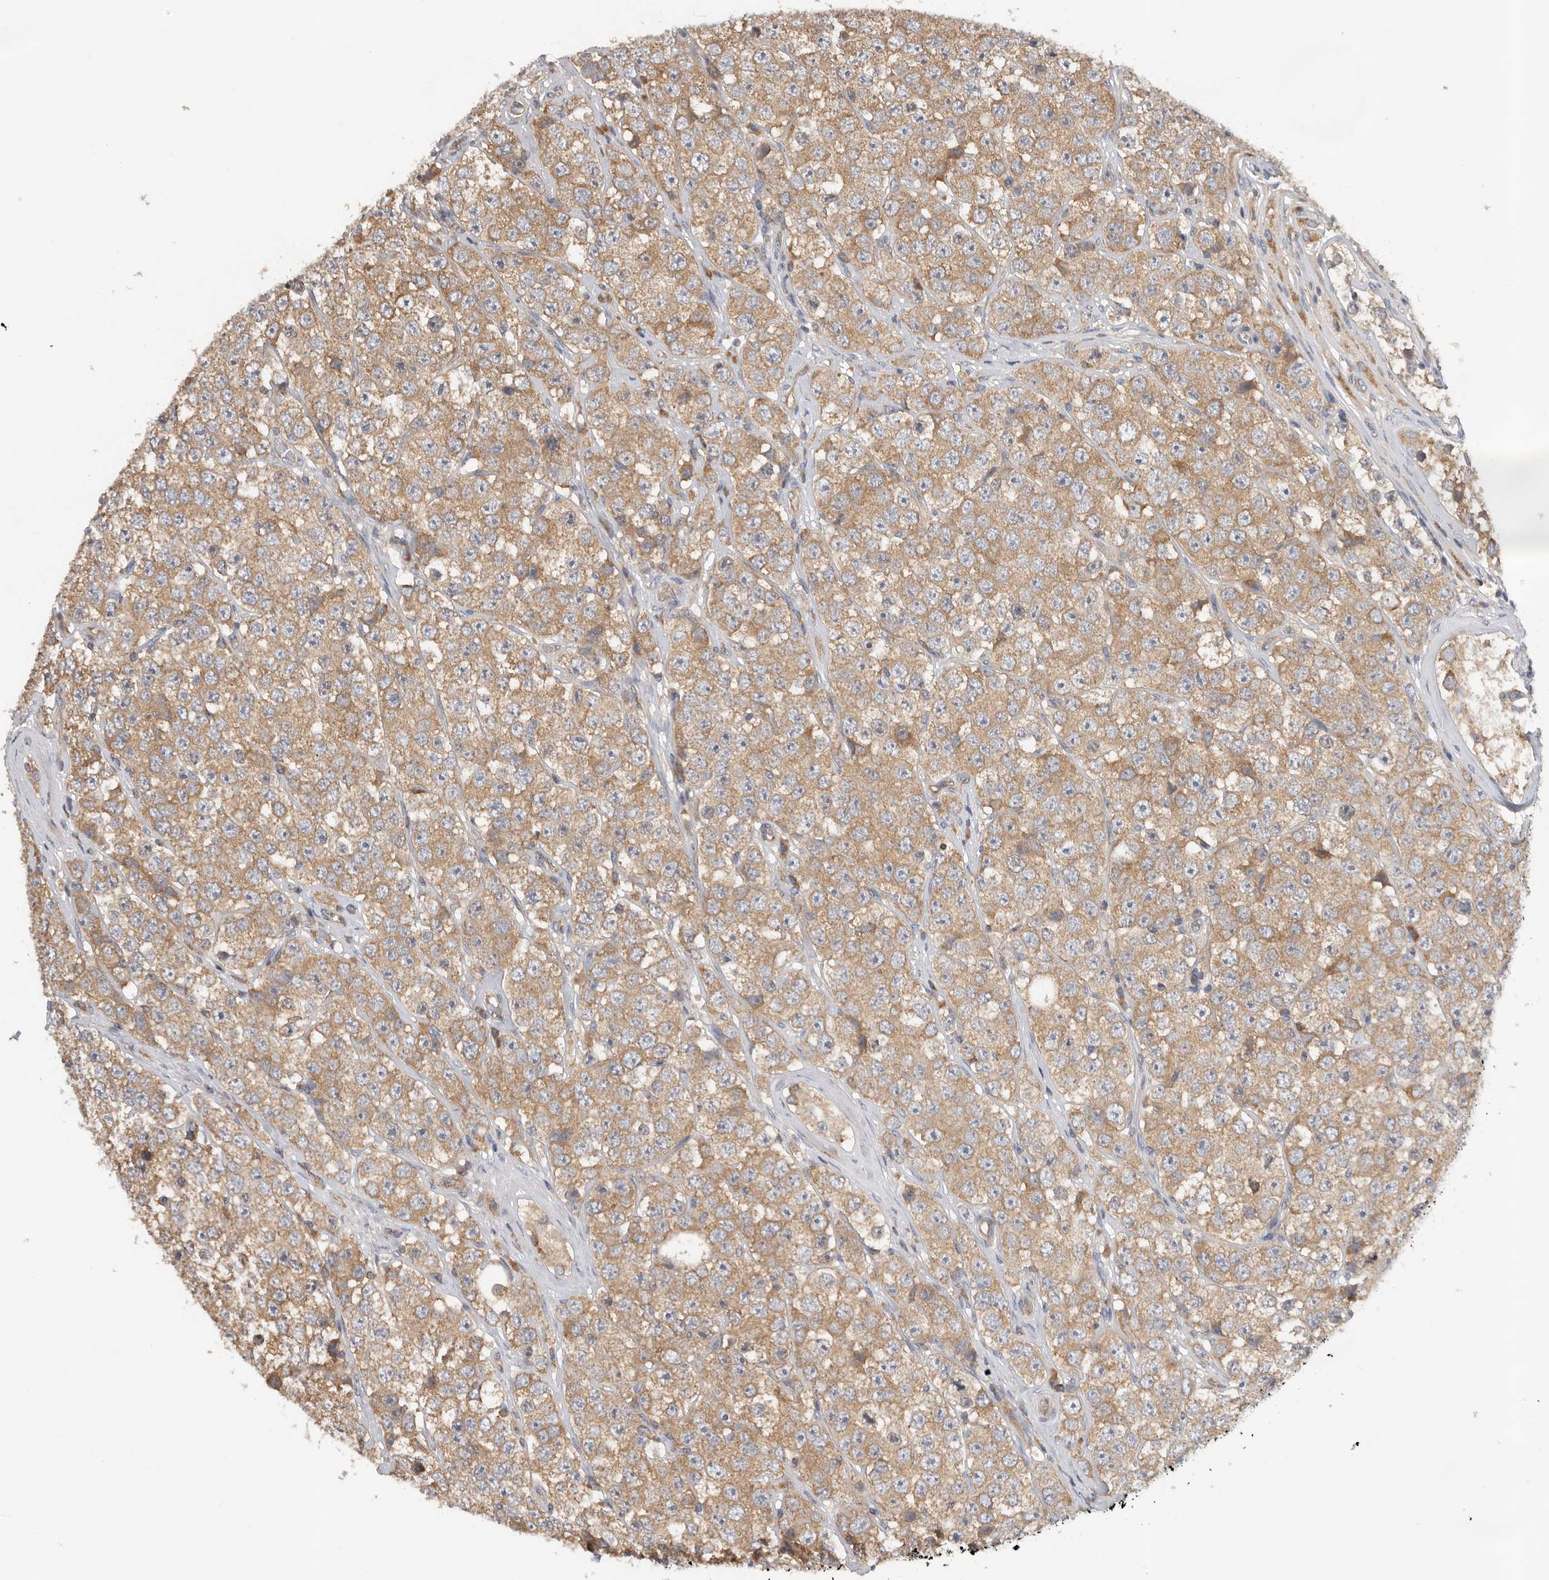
{"staining": {"intensity": "moderate", "quantity": ">75%", "location": "cytoplasmic/membranous"}, "tissue": "testis cancer", "cell_type": "Tumor cells", "image_type": "cancer", "snomed": [{"axis": "morphology", "description": "Seminoma, NOS"}, {"axis": "topography", "description": "Testis"}], "caption": "Testis cancer was stained to show a protein in brown. There is medium levels of moderate cytoplasmic/membranous staining in about >75% of tumor cells.", "gene": "PPP1R42", "patient": {"sex": "male", "age": 28}}